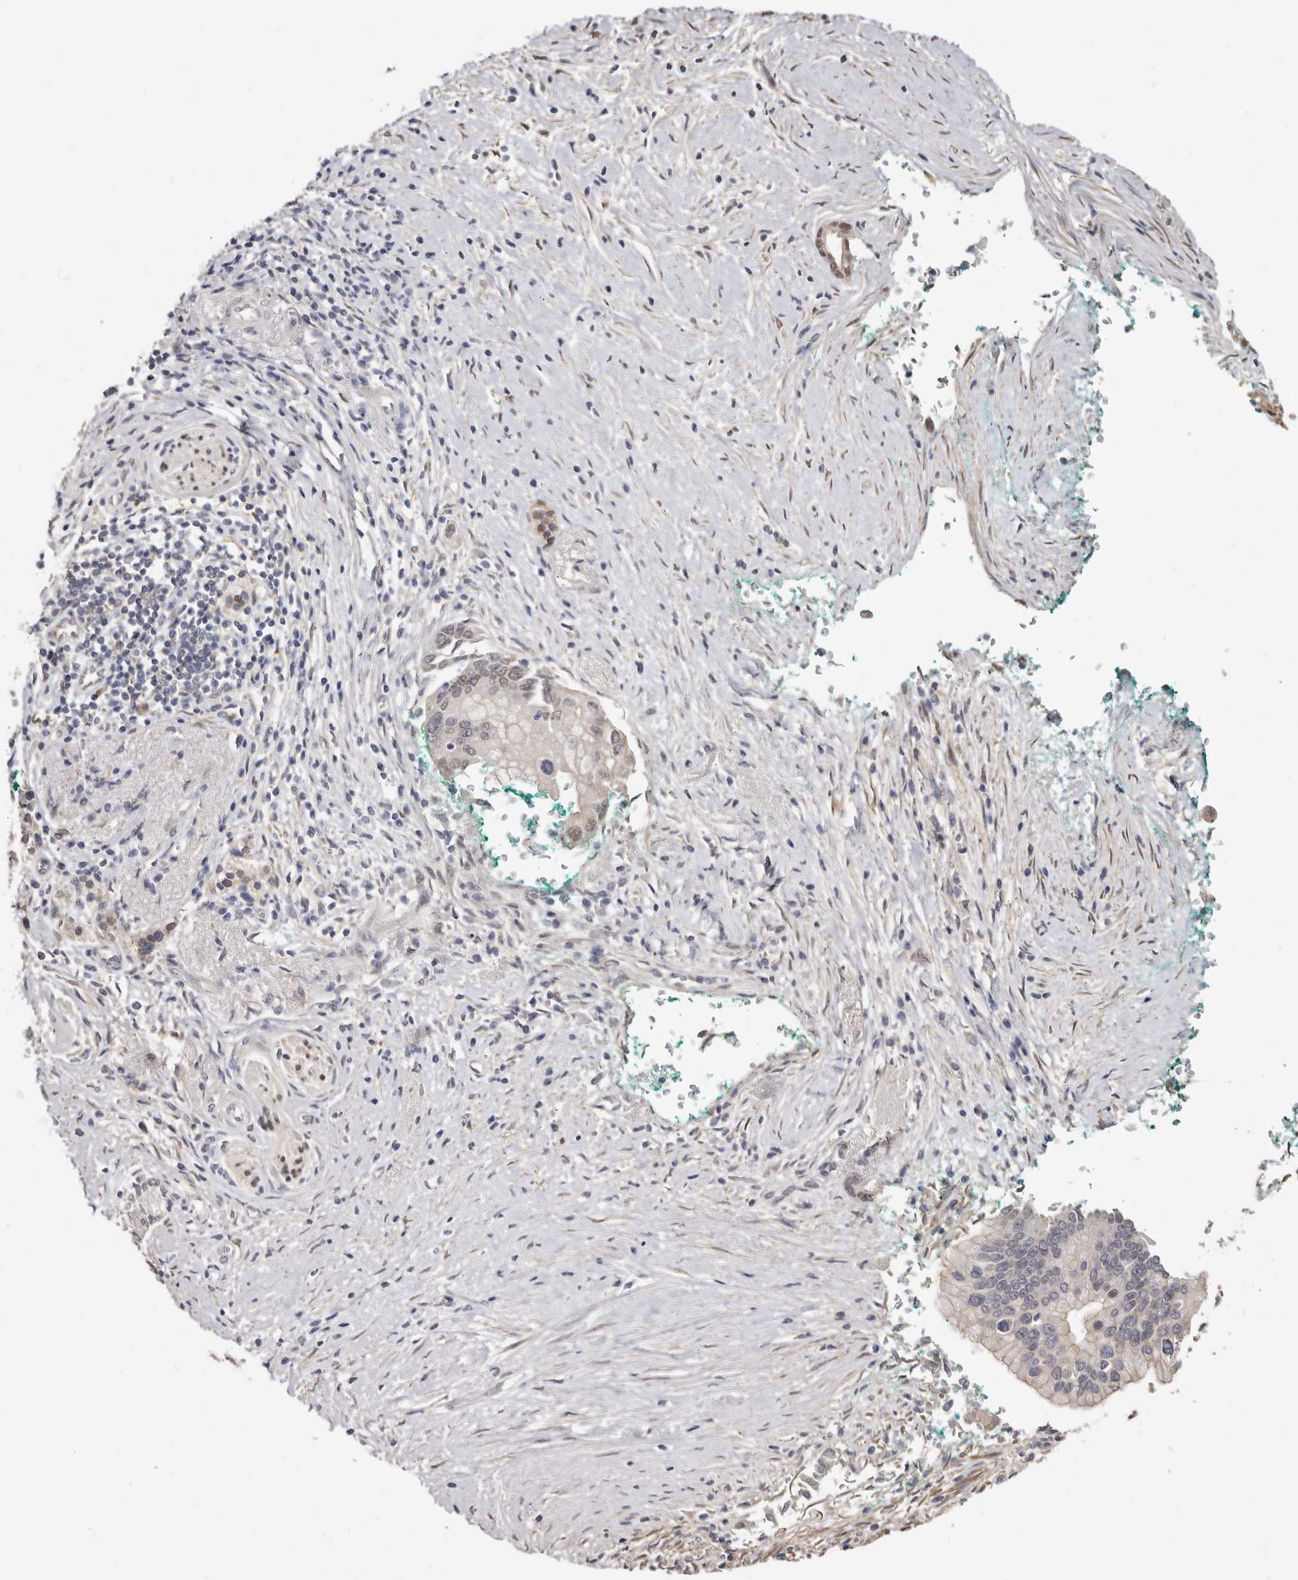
{"staining": {"intensity": "negative", "quantity": "none", "location": "none"}, "tissue": "pancreatic cancer", "cell_type": "Tumor cells", "image_type": "cancer", "snomed": [{"axis": "morphology", "description": "Adenocarcinoma, NOS"}, {"axis": "topography", "description": "Pancreas"}], "caption": "This is a image of immunohistochemistry (IHC) staining of pancreatic adenocarcinoma, which shows no expression in tumor cells.", "gene": "KHDRBS2", "patient": {"sex": "male", "age": 78}}